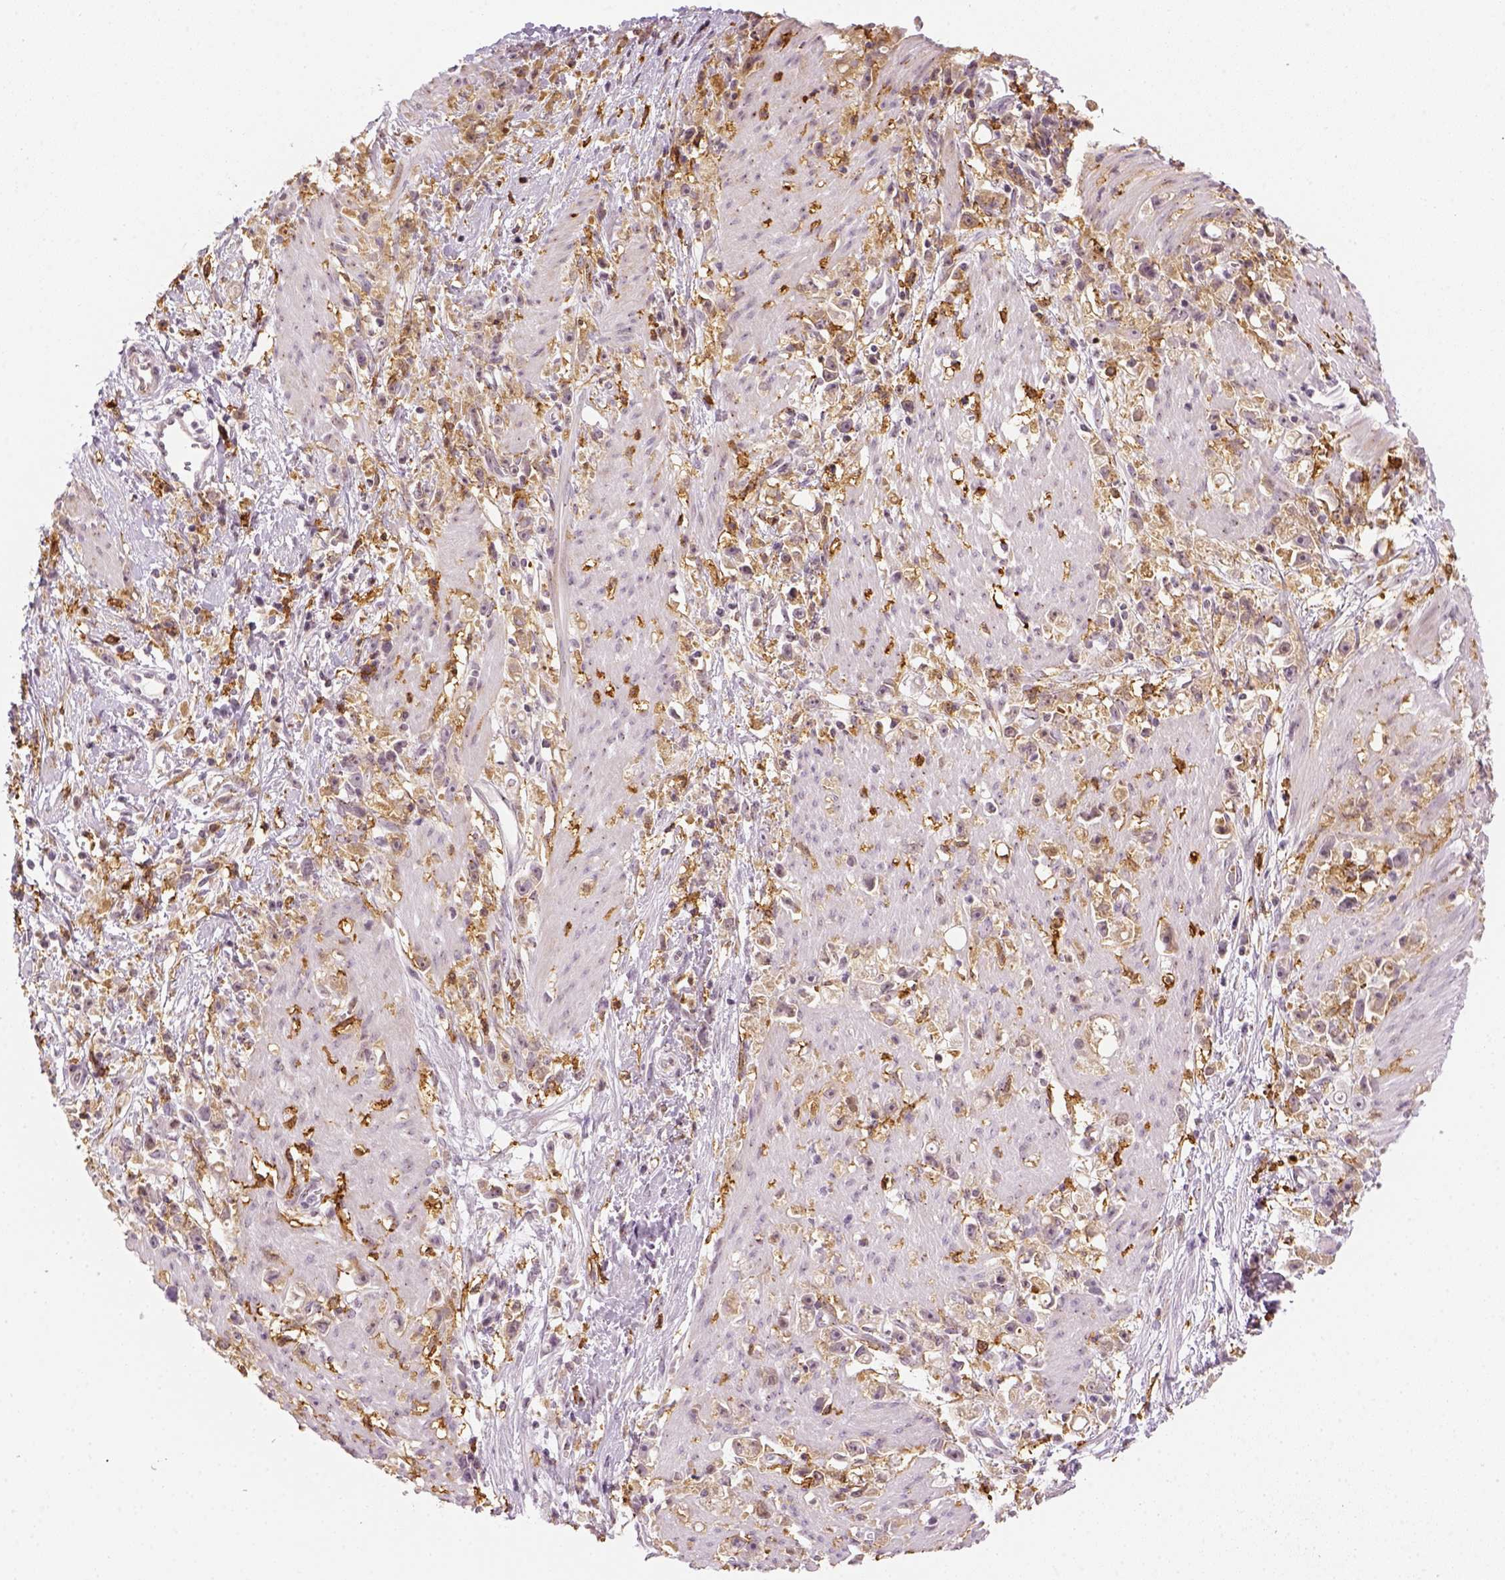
{"staining": {"intensity": "negative", "quantity": "none", "location": "none"}, "tissue": "stomach cancer", "cell_type": "Tumor cells", "image_type": "cancer", "snomed": [{"axis": "morphology", "description": "Adenocarcinoma, NOS"}, {"axis": "topography", "description": "Stomach"}], "caption": "DAB immunohistochemical staining of stomach cancer (adenocarcinoma) exhibits no significant expression in tumor cells. Brightfield microscopy of immunohistochemistry stained with DAB (brown) and hematoxylin (blue), captured at high magnification.", "gene": "CD14", "patient": {"sex": "female", "age": 59}}